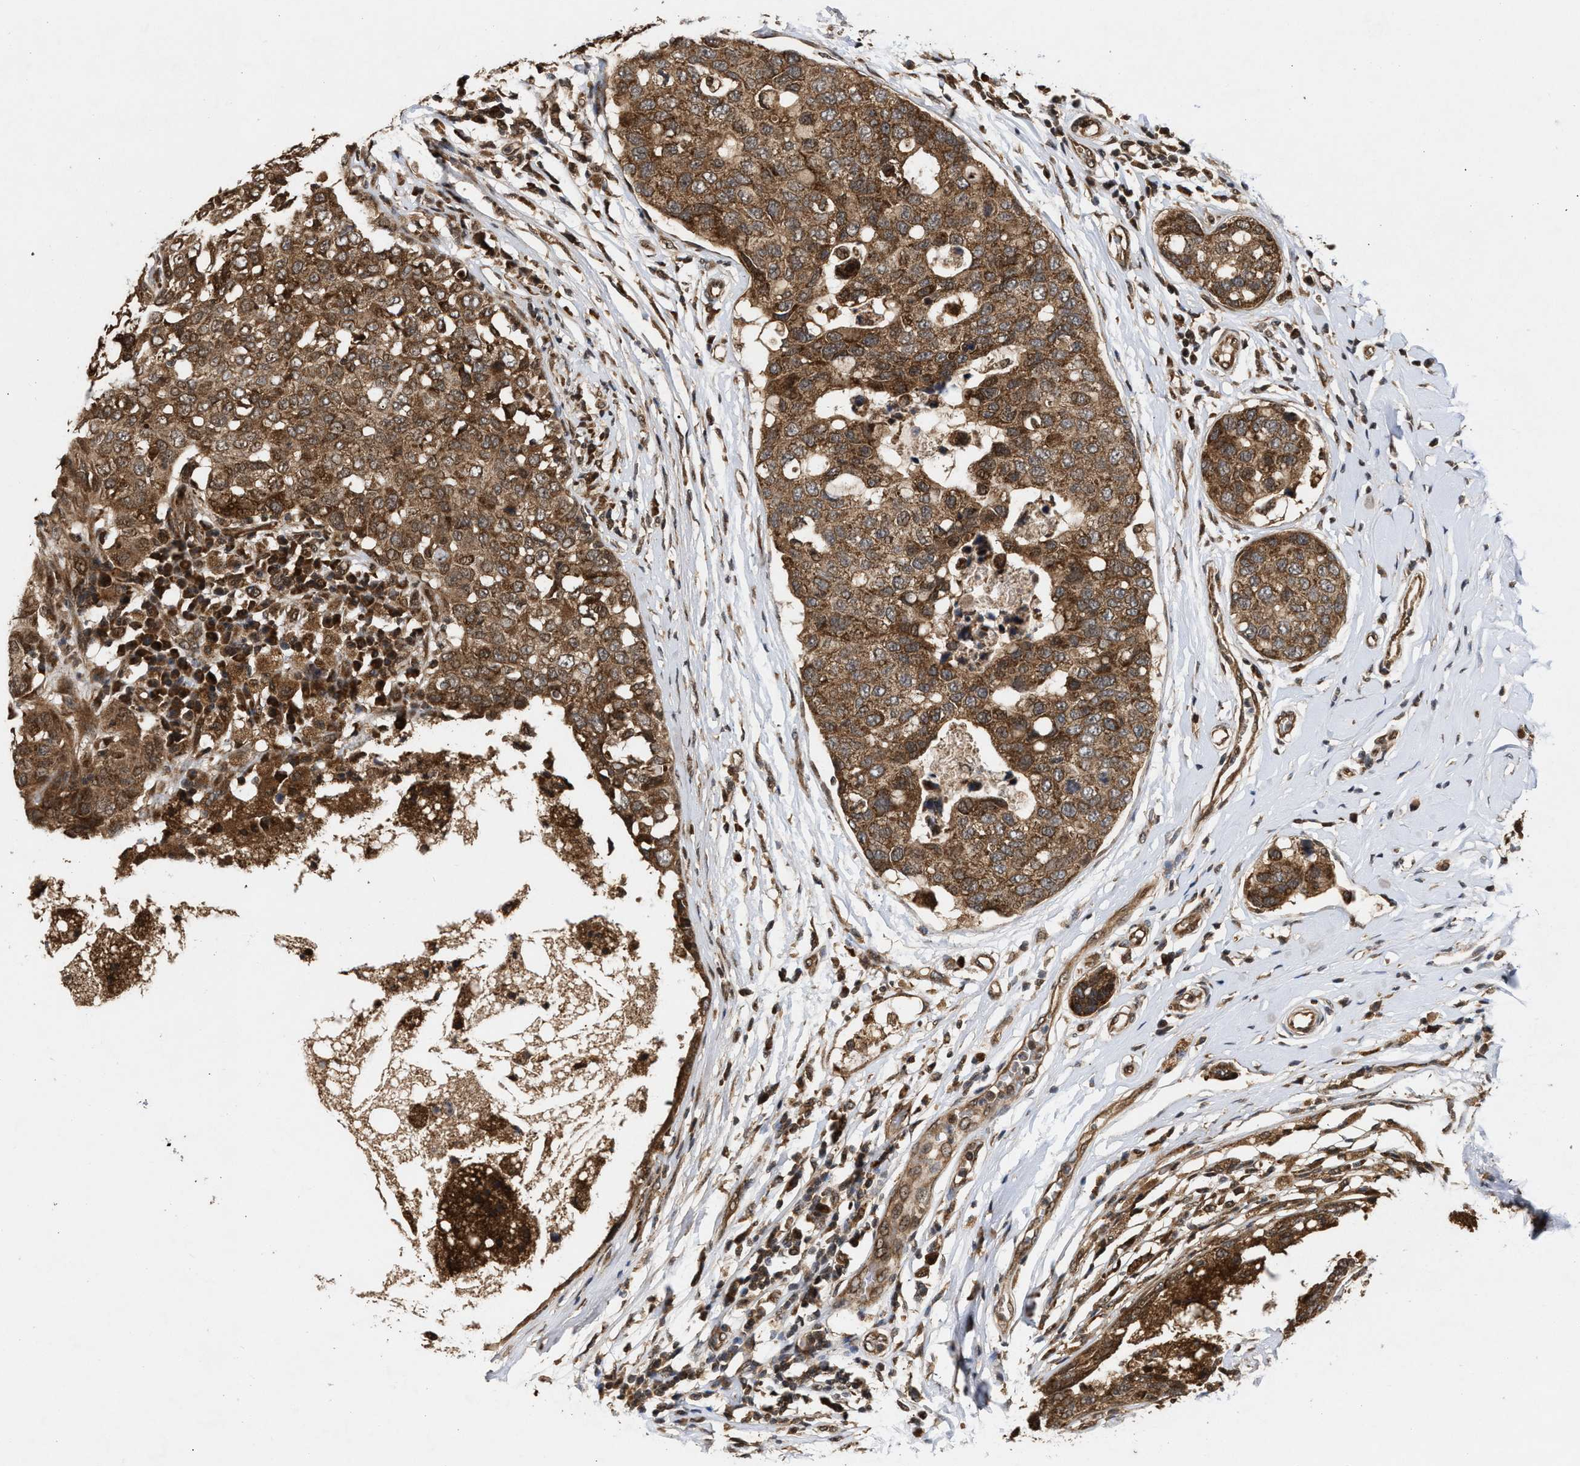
{"staining": {"intensity": "moderate", "quantity": ">75%", "location": "cytoplasmic/membranous"}, "tissue": "breast cancer", "cell_type": "Tumor cells", "image_type": "cancer", "snomed": [{"axis": "morphology", "description": "Duct carcinoma"}, {"axis": "topography", "description": "Breast"}], "caption": "A histopathology image of human breast cancer stained for a protein exhibits moderate cytoplasmic/membranous brown staining in tumor cells.", "gene": "CFLAR", "patient": {"sex": "female", "age": 27}}